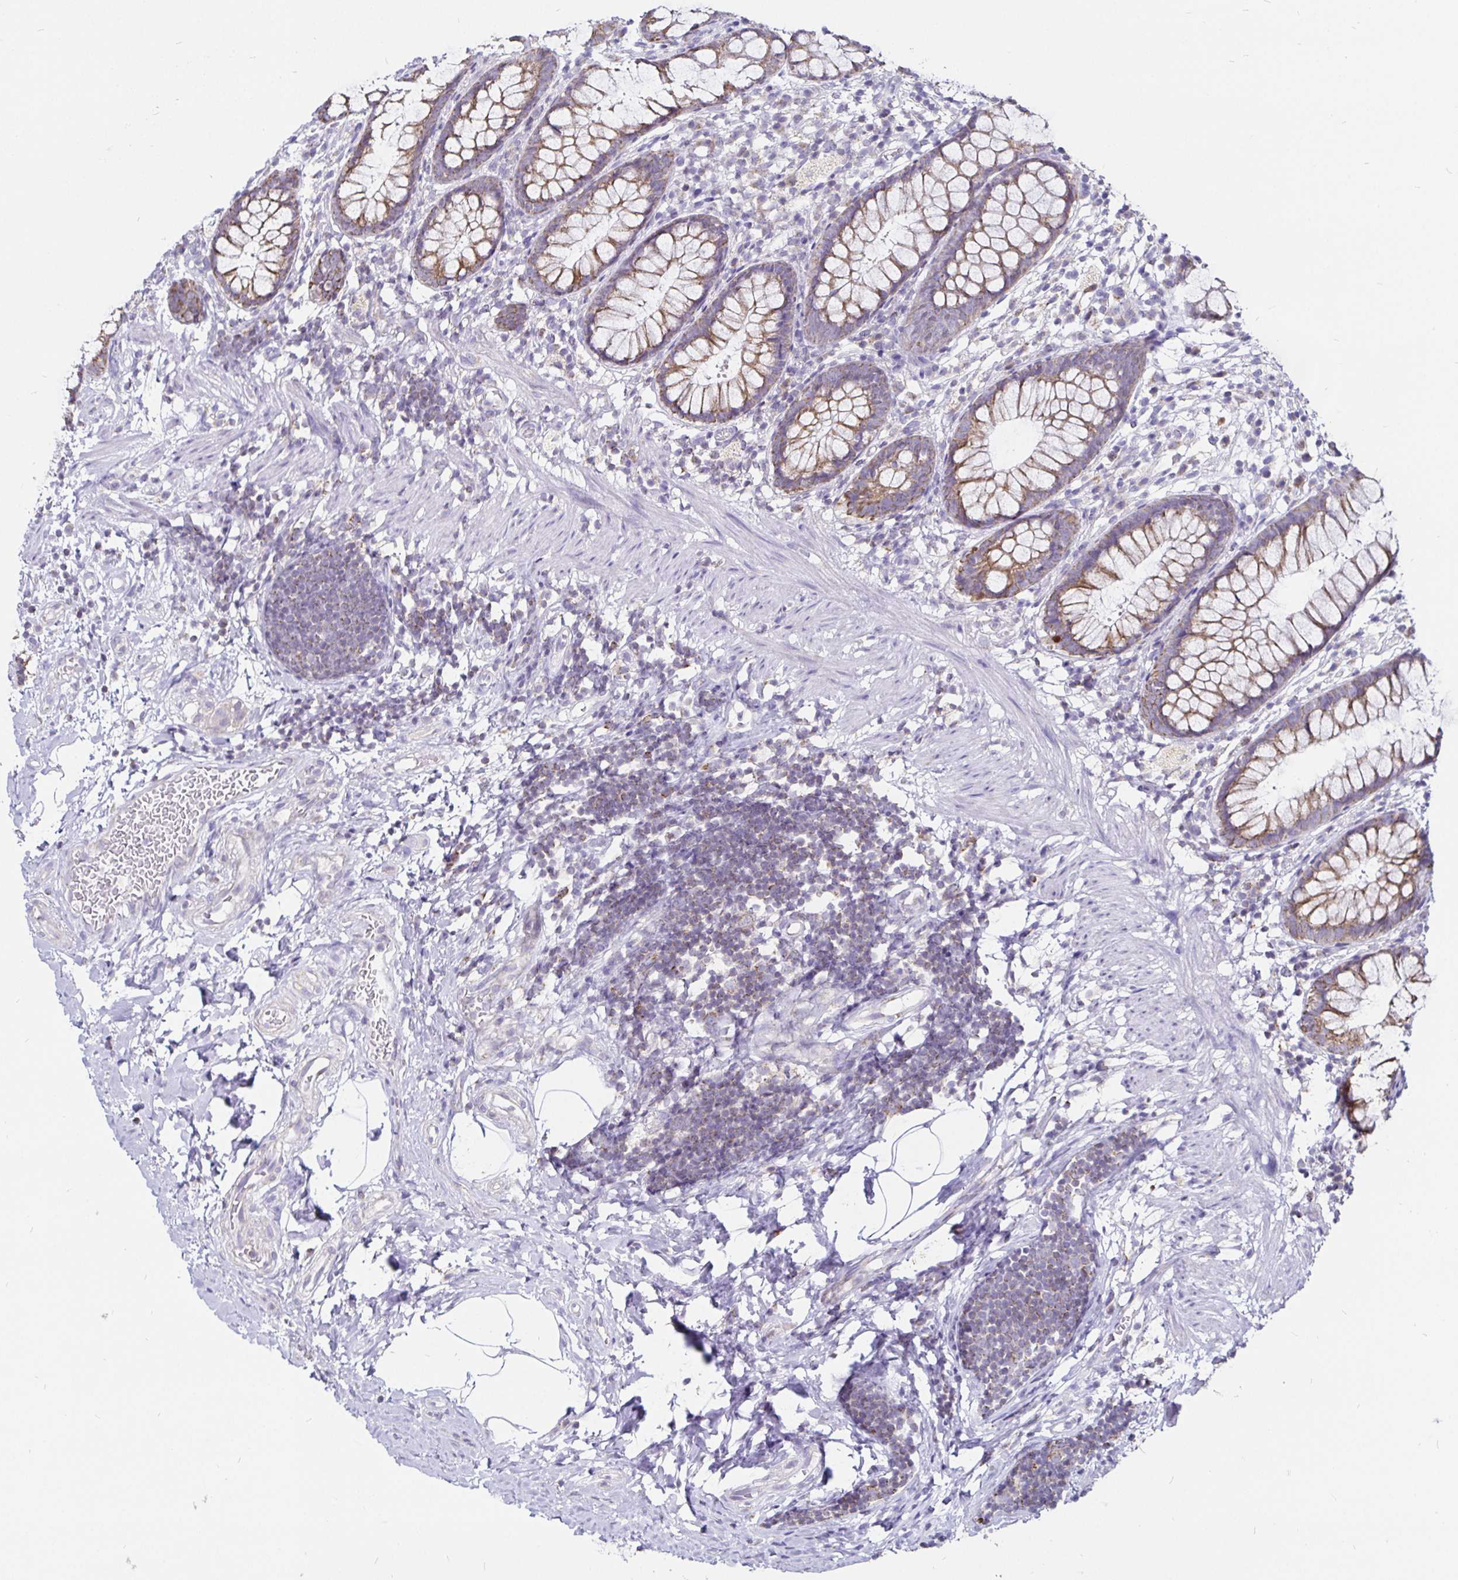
{"staining": {"intensity": "weak", "quantity": ">75%", "location": "cytoplasmic/membranous"}, "tissue": "rectum", "cell_type": "Glandular cells", "image_type": "normal", "snomed": [{"axis": "morphology", "description": "Normal tissue, NOS"}, {"axis": "topography", "description": "Rectum"}], "caption": "Brown immunohistochemical staining in benign human rectum shows weak cytoplasmic/membranous staining in about >75% of glandular cells.", "gene": "PGAM2", "patient": {"sex": "female", "age": 62}}